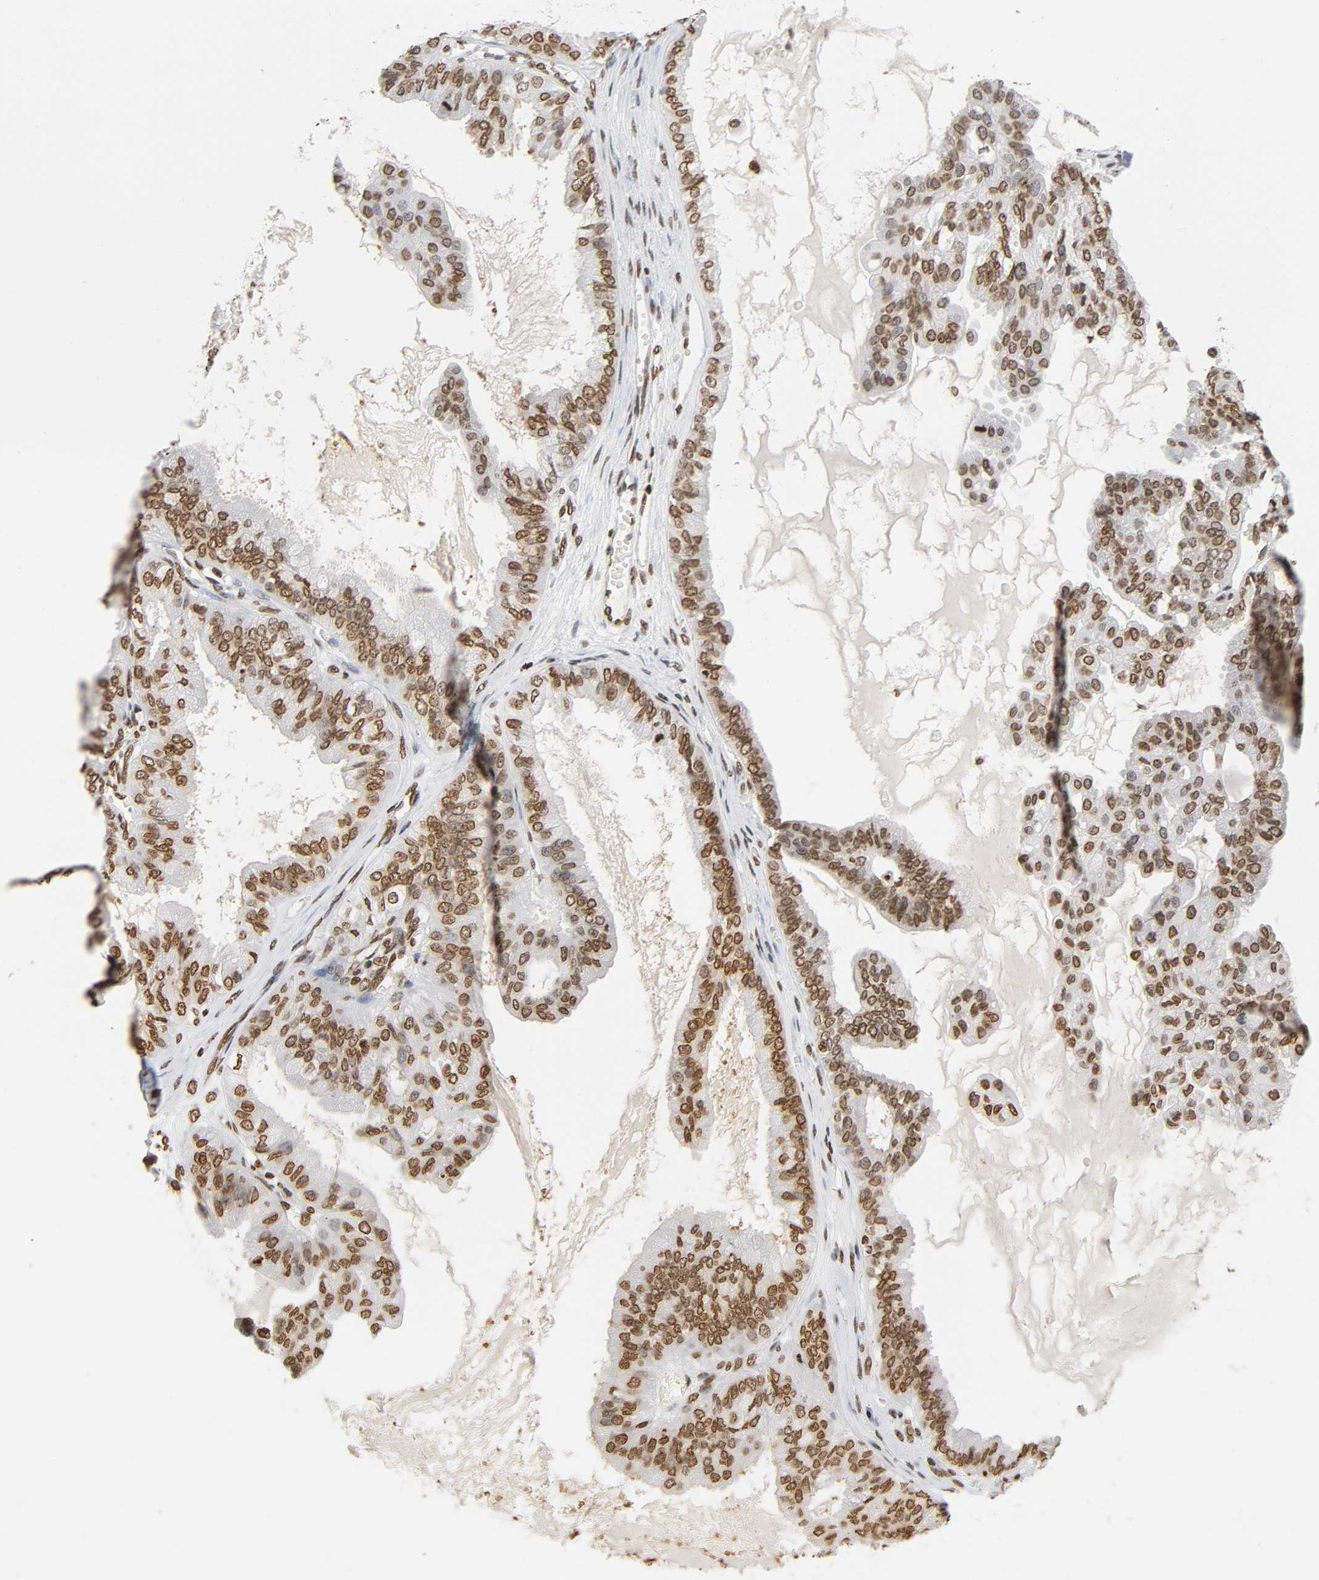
{"staining": {"intensity": "moderate", "quantity": ">75%", "location": "nuclear"}, "tissue": "ovarian cancer", "cell_type": "Tumor cells", "image_type": "cancer", "snomed": [{"axis": "morphology", "description": "Carcinoma, NOS"}, {"axis": "morphology", "description": "Carcinoma, endometroid"}, {"axis": "topography", "description": "Ovary"}], "caption": "The image exhibits staining of ovarian endometroid carcinoma, revealing moderate nuclear protein positivity (brown color) within tumor cells. The staining is performed using DAB brown chromogen to label protein expression. The nuclei are counter-stained blue using hematoxylin.", "gene": "HOXA6", "patient": {"sex": "female", "age": 50}}